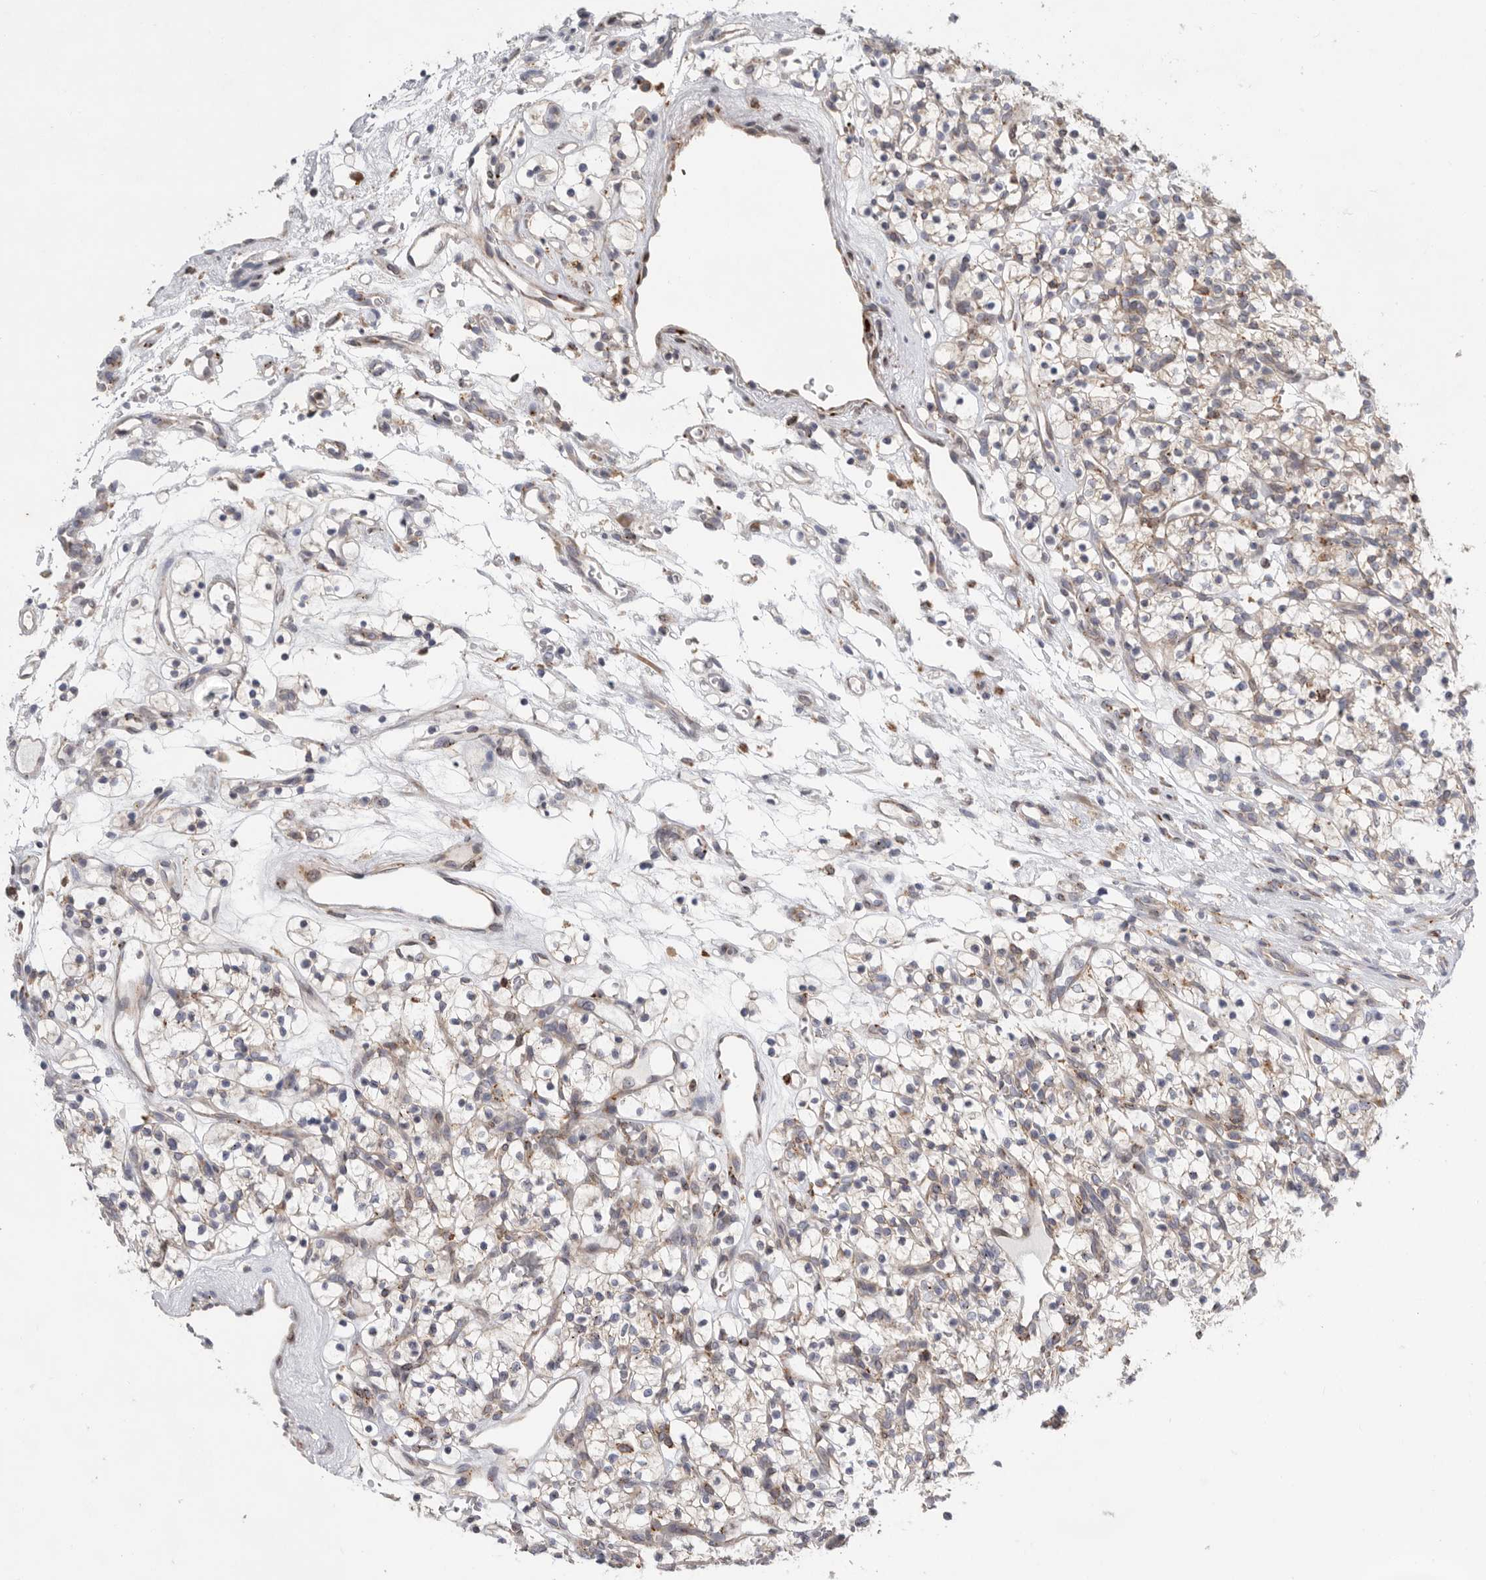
{"staining": {"intensity": "weak", "quantity": "<25%", "location": "cytoplasmic/membranous"}, "tissue": "renal cancer", "cell_type": "Tumor cells", "image_type": "cancer", "snomed": [{"axis": "morphology", "description": "Adenocarcinoma, NOS"}, {"axis": "topography", "description": "Kidney"}], "caption": "DAB (3,3'-diaminobenzidine) immunohistochemical staining of renal adenocarcinoma exhibits no significant positivity in tumor cells.", "gene": "GANAB", "patient": {"sex": "female", "age": 57}}